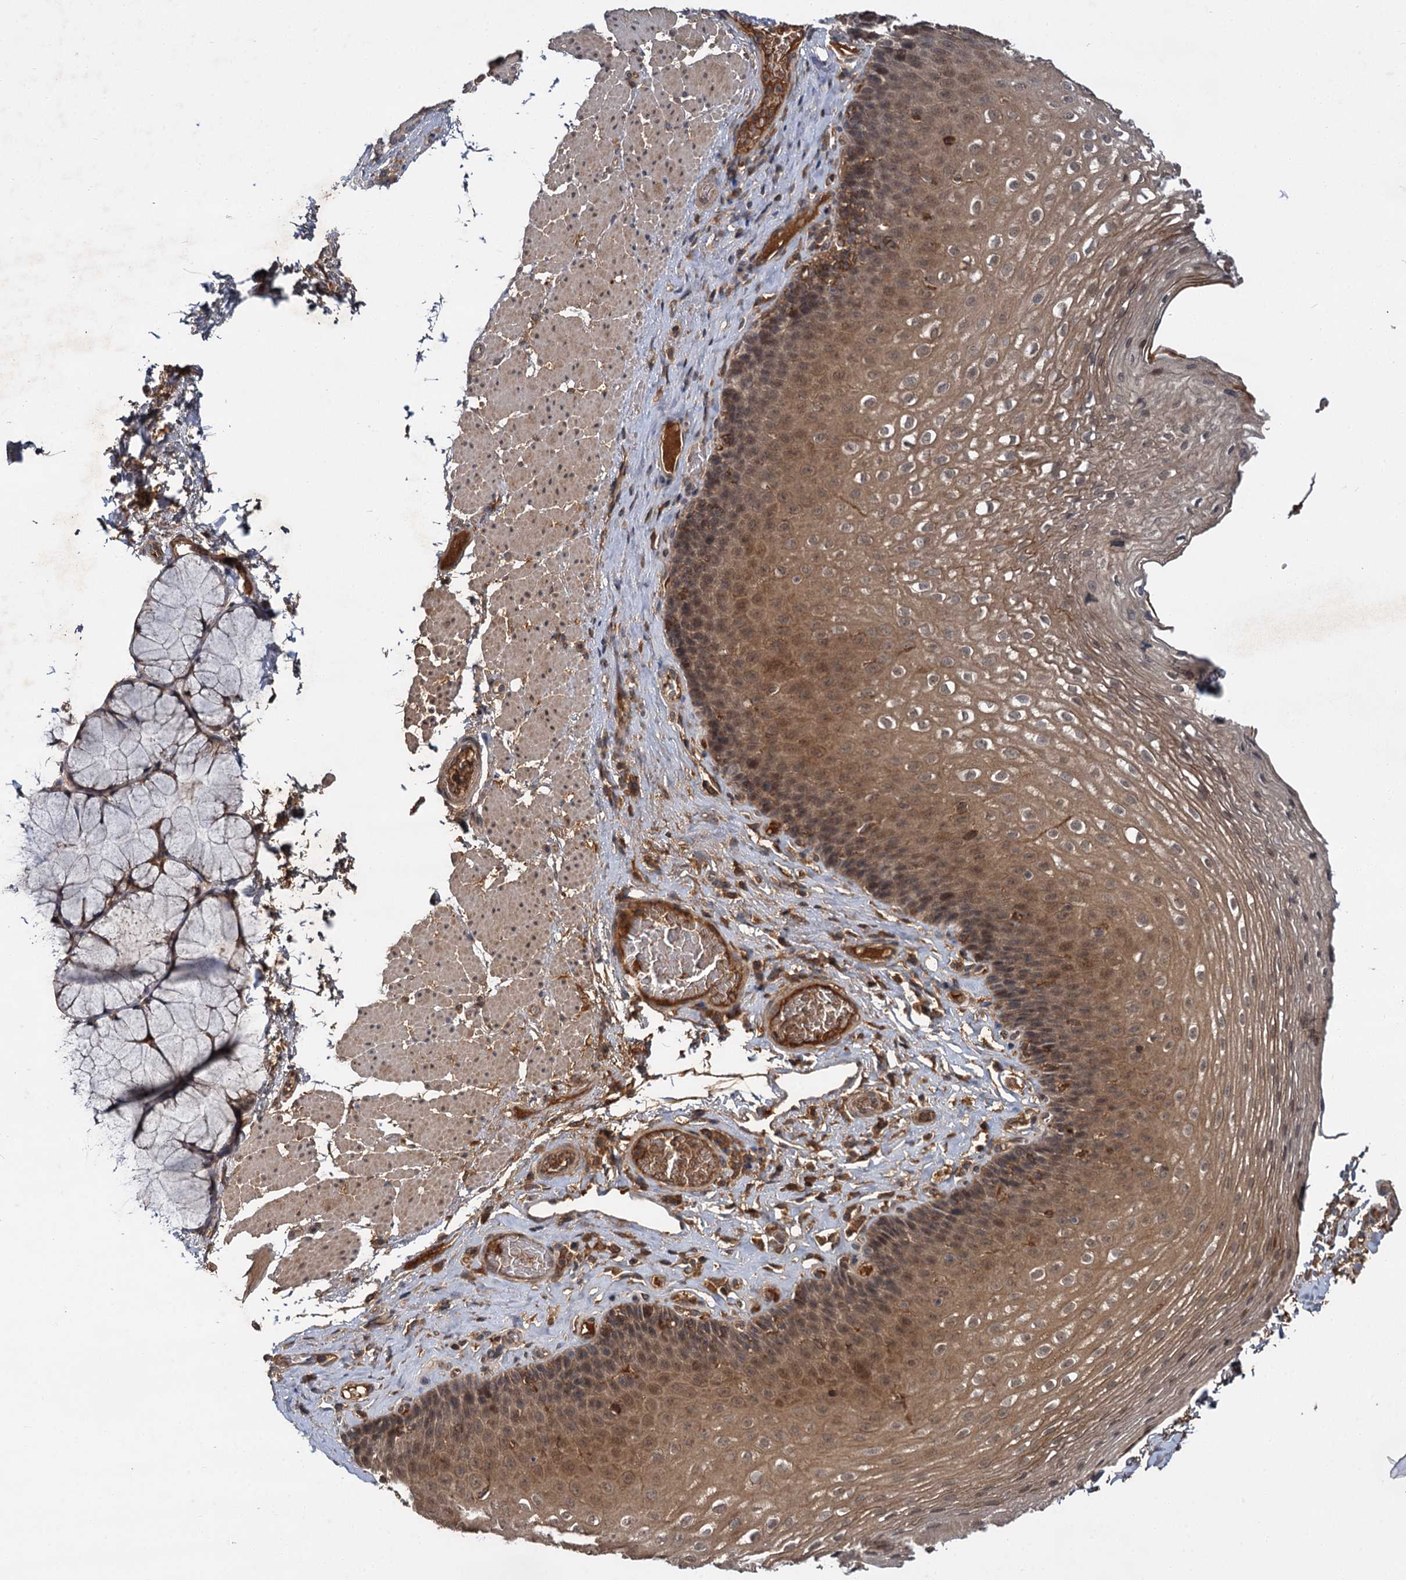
{"staining": {"intensity": "moderate", "quantity": ">75%", "location": "cytoplasmic/membranous"}, "tissue": "esophagus", "cell_type": "Squamous epithelial cells", "image_type": "normal", "snomed": [{"axis": "morphology", "description": "Normal tissue, NOS"}, {"axis": "topography", "description": "Esophagus"}], "caption": "The photomicrograph displays a brown stain indicating the presence of a protein in the cytoplasmic/membranous of squamous epithelial cells in esophagus.", "gene": "MBD6", "patient": {"sex": "female", "age": 66}}